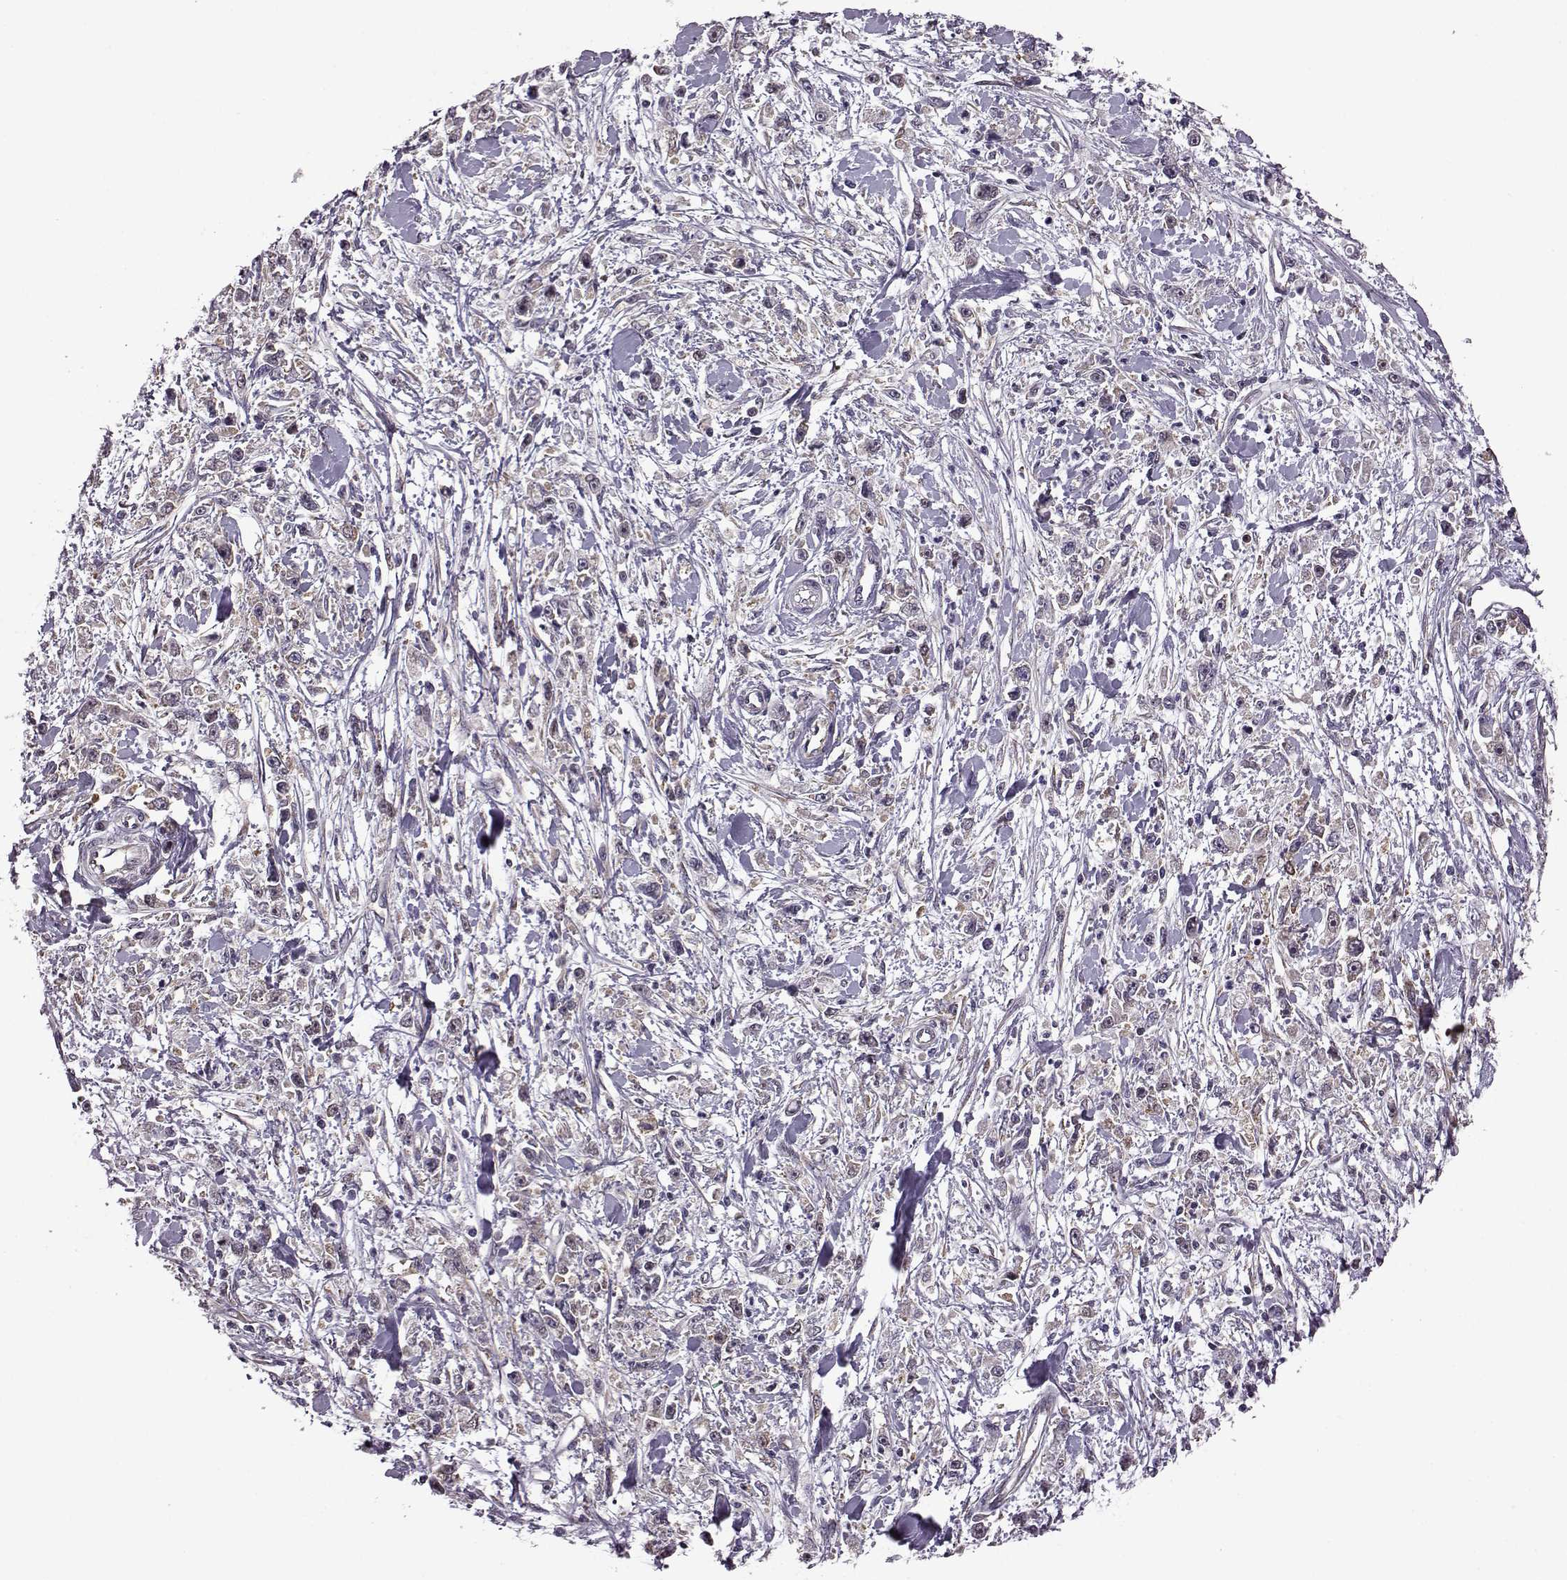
{"staining": {"intensity": "weak", "quantity": ">75%", "location": "cytoplasmic/membranous"}, "tissue": "stomach cancer", "cell_type": "Tumor cells", "image_type": "cancer", "snomed": [{"axis": "morphology", "description": "Adenocarcinoma, NOS"}, {"axis": "topography", "description": "Stomach"}], "caption": "Stomach cancer (adenocarcinoma) was stained to show a protein in brown. There is low levels of weak cytoplasmic/membranous expression in about >75% of tumor cells.", "gene": "URI1", "patient": {"sex": "female", "age": 59}}